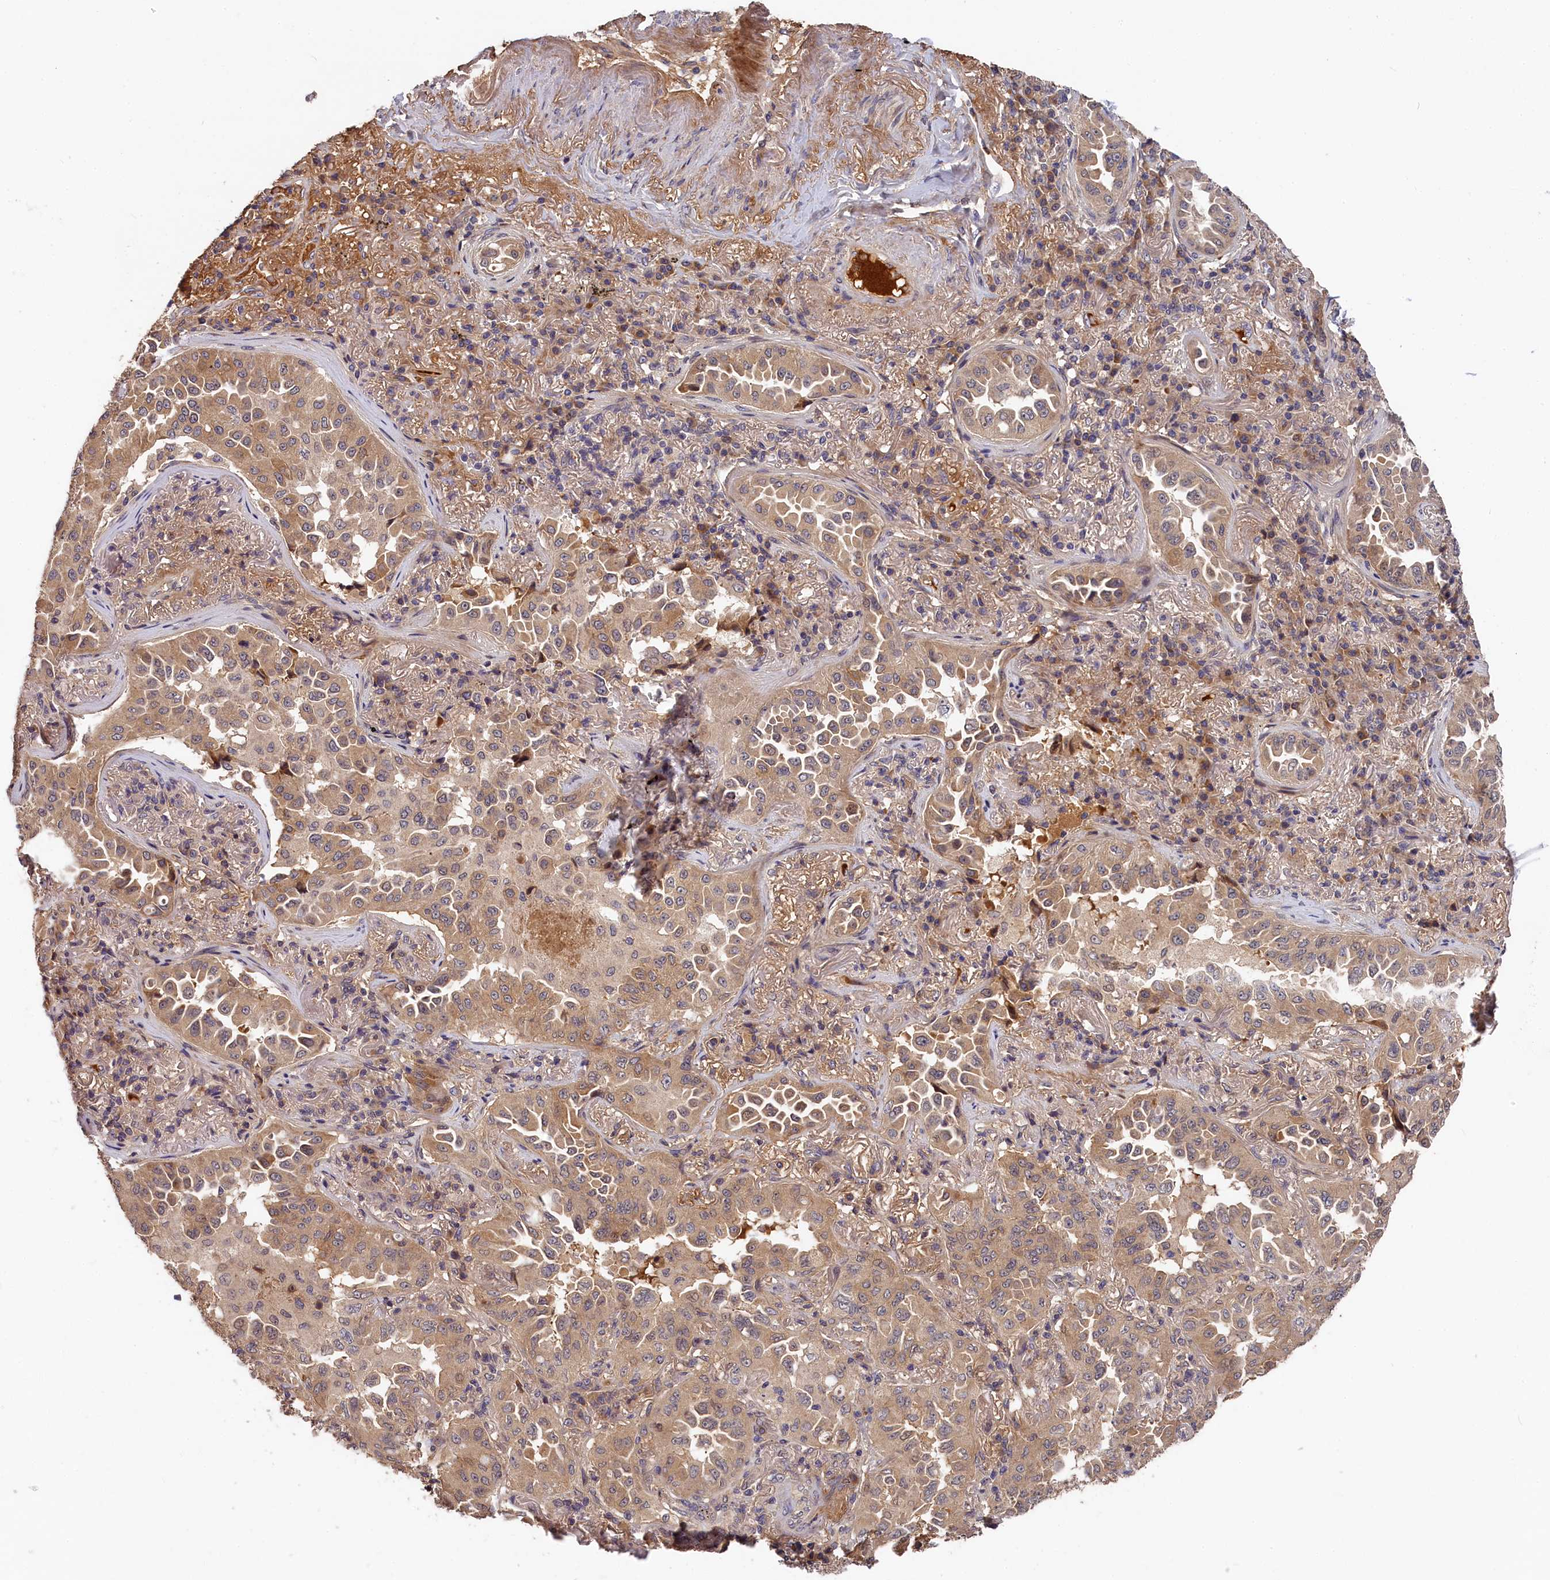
{"staining": {"intensity": "weak", "quantity": ">75%", "location": "cytoplasmic/membranous"}, "tissue": "lung cancer", "cell_type": "Tumor cells", "image_type": "cancer", "snomed": [{"axis": "morphology", "description": "Adenocarcinoma, NOS"}, {"axis": "topography", "description": "Lung"}], "caption": "Weak cytoplasmic/membranous staining is seen in approximately >75% of tumor cells in lung adenocarcinoma.", "gene": "ITIH1", "patient": {"sex": "female", "age": 69}}